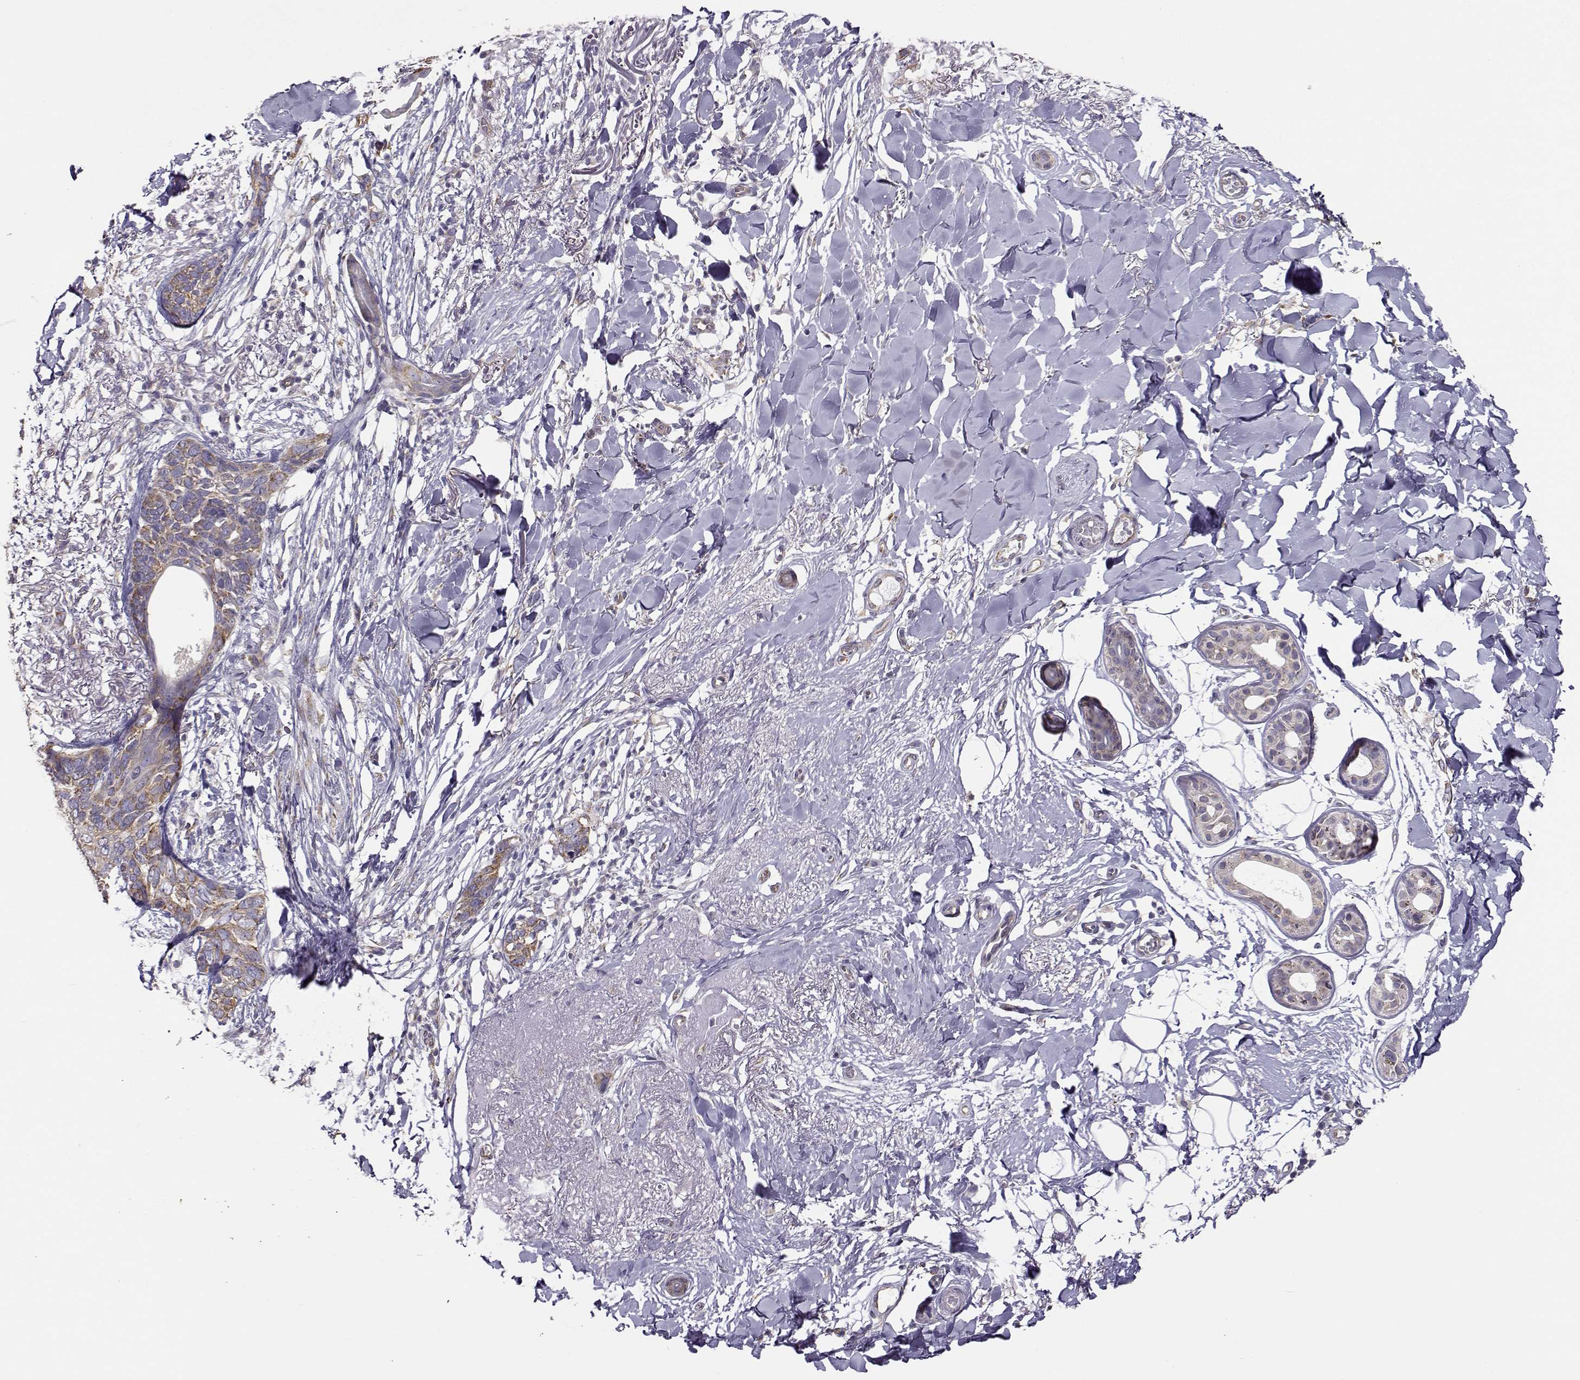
{"staining": {"intensity": "moderate", "quantity": ">75%", "location": "cytoplasmic/membranous"}, "tissue": "skin cancer", "cell_type": "Tumor cells", "image_type": "cancer", "snomed": [{"axis": "morphology", "description": "Normal tissue, NOS"}, {"axis": "morphology", "description": "Basal cell carcinoma"}, {"axis": "topography", "description": "Skin"}], "caption": "Tumor cells exhibit medium levels of moderate cytoplasmic/membranous positivity in about >75% of cells in human skin cancer.", "gene": "BEND6", "patient": {"sex": "male", "age": 84}}